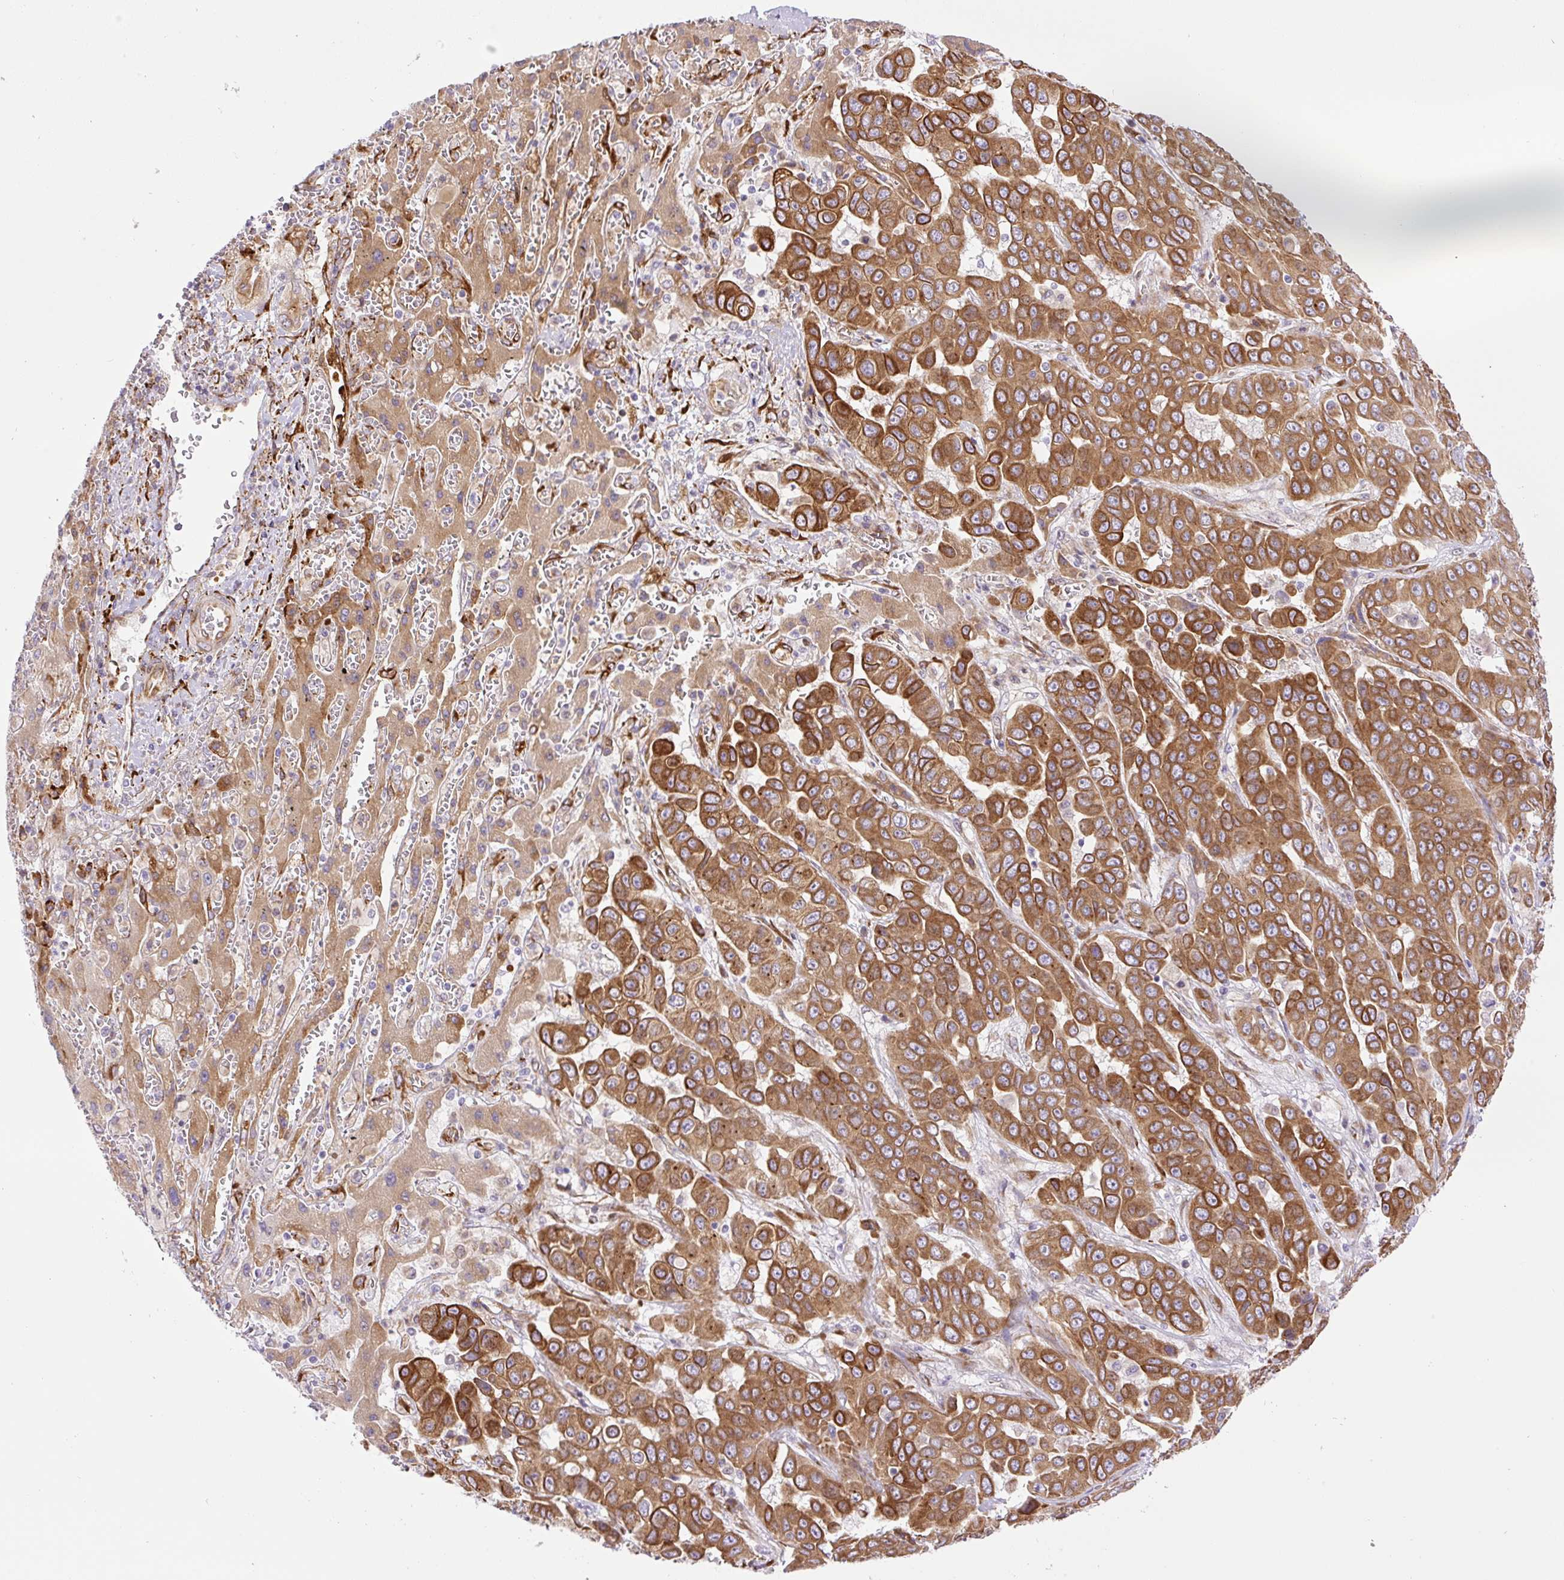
{"staining": {"intensity": "strong", "quantity": ">75%", "location": "cytoplasmic/membranous"}, "tissue": "liver cancer", "cell_type": "Tumor cells", "image_type": "cancer", "snomed": [{"axis": "morphology", "description": "Cholangiocarcinoma"}, {"axis": "topography", "description": "Liver"}], "caption": "Brown immunohistochemical staining in liver cholangiocarcinoma reveals strong cytoplasmic/membranous positivity in about >75% of tumor cells.", "gene": "RAB30", "patient": {"sex": "female", "age": 52}}